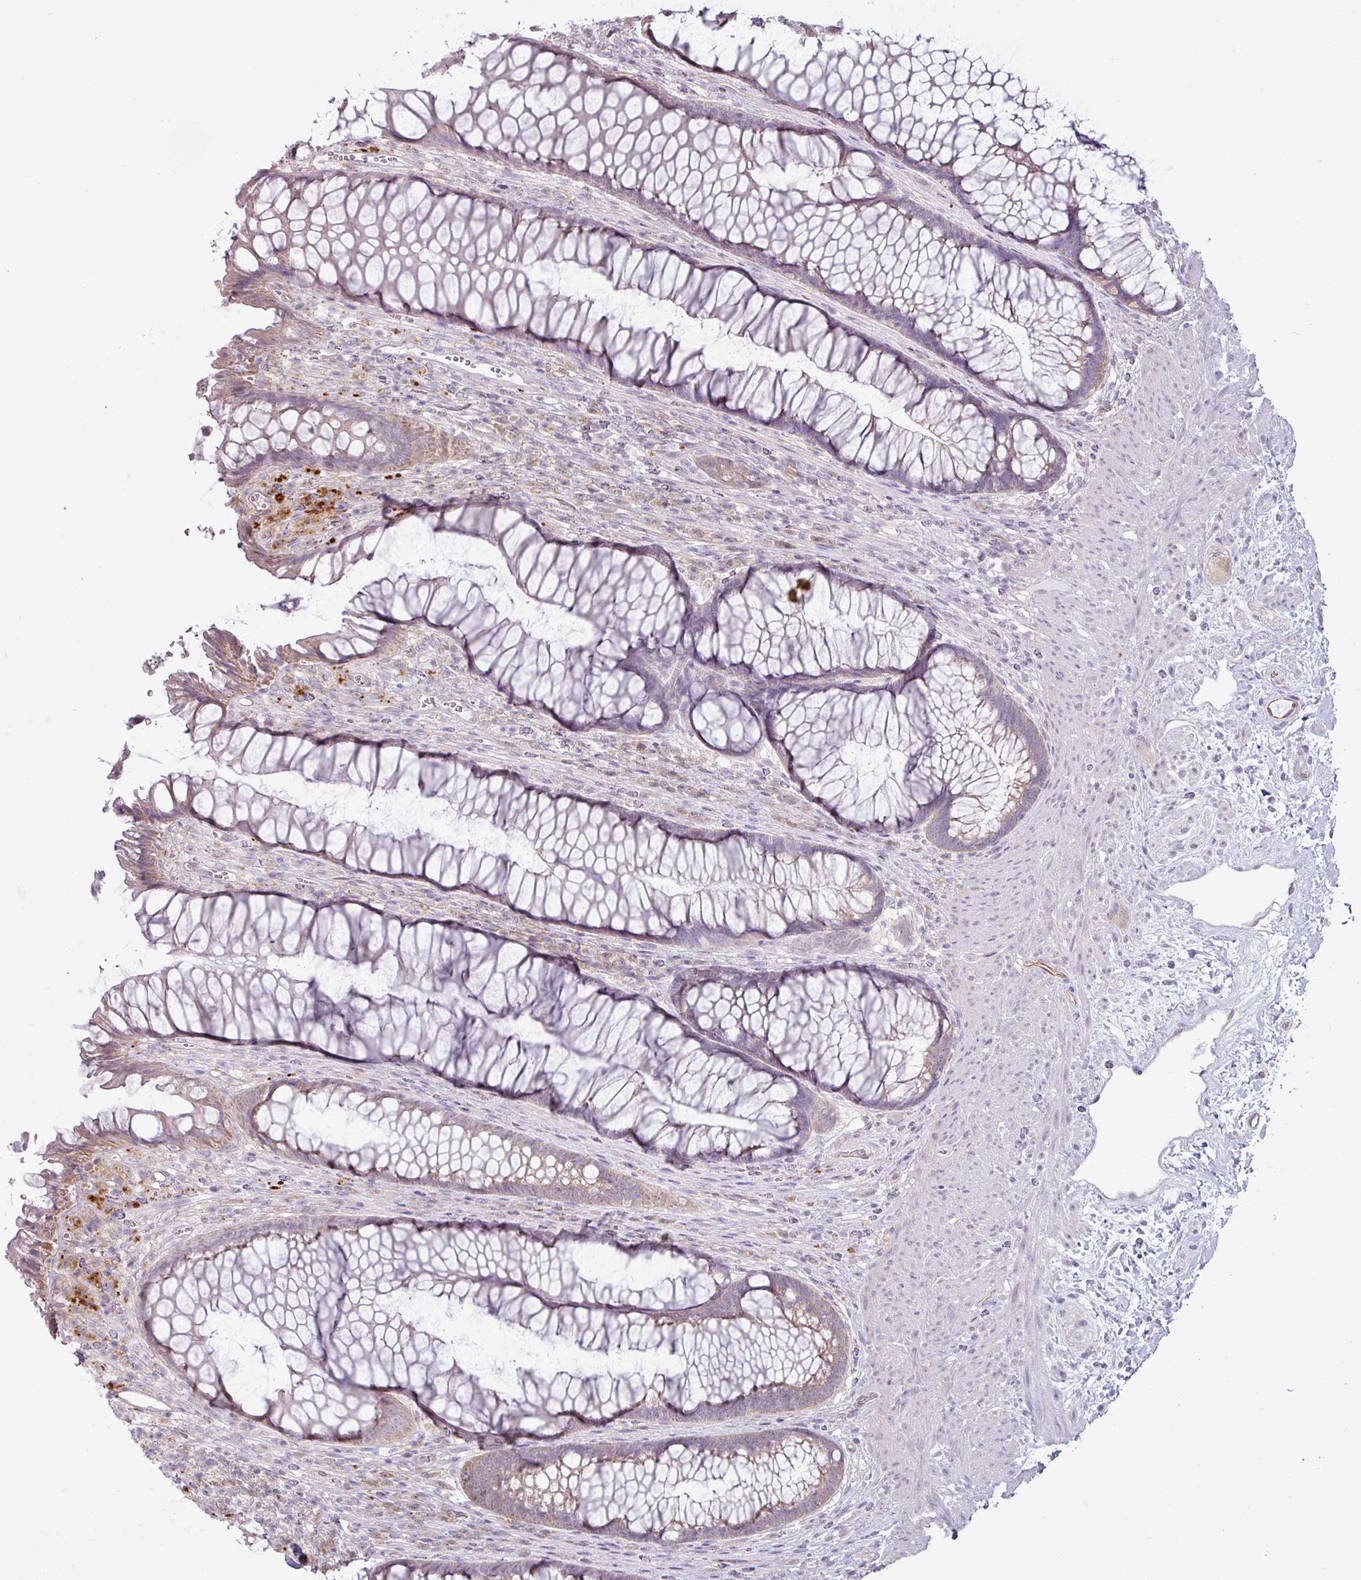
{"staining": {"intensity": "weak", "quantity": ">75%", "location": "cytoplasmic/membranous"}, "tissue": "rectum", "cell_type": "Glandular cells", "image_type": "normal", "snomed": [{"axis": "morphology", "description": "Normal tissue, NOS"}, {"axis": "topography", "description": "Smooth muscle"}, {"axis": "topography", "description": "Rectum"}], "caption": "Immunohistochemistry (DAB) staining of normal human rectum shows weak cytoplasmic/membranous protein positivity in about >75% of glandular cells.", "gene": "CCDC144A", "patient": {"sex": "male", "age": 53}}